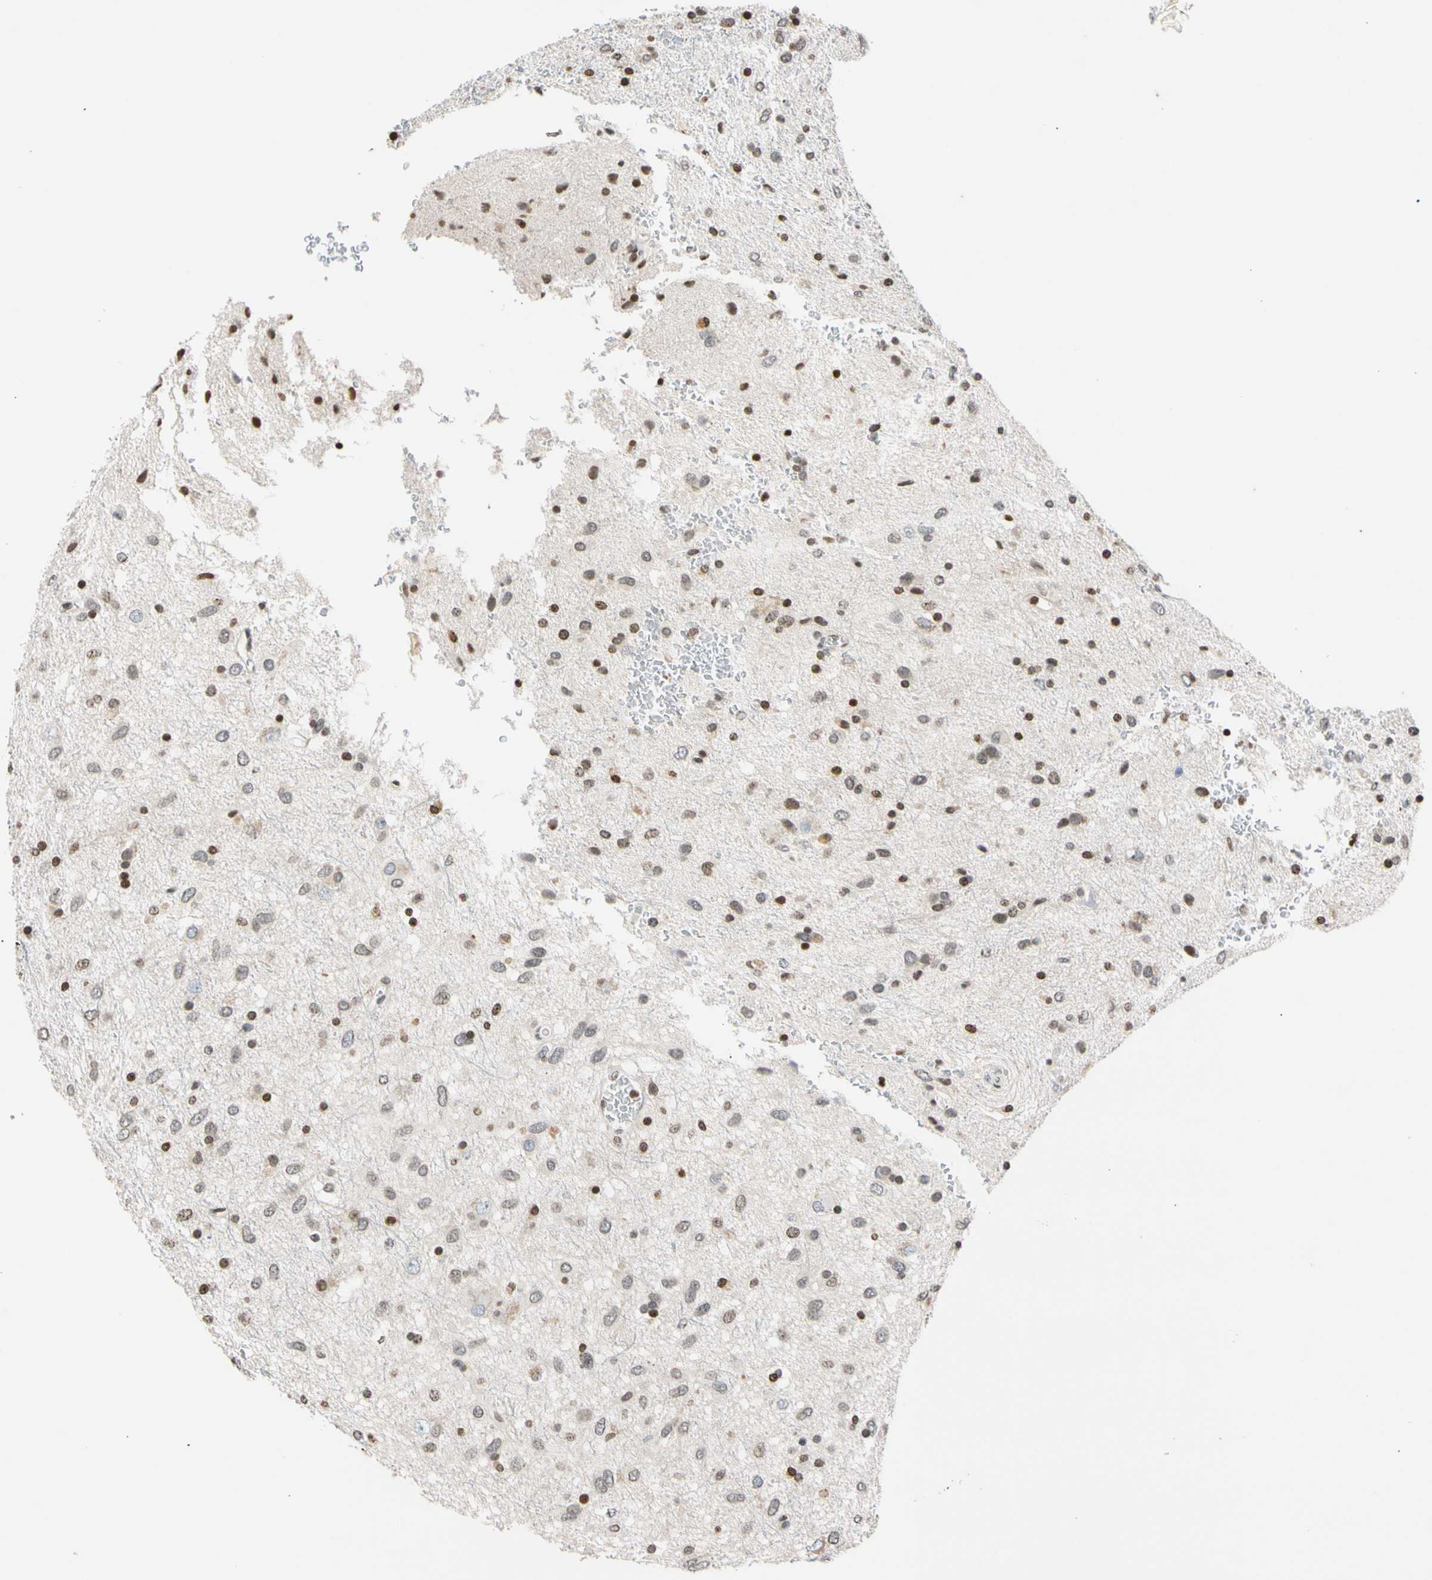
{"staining": {"intensity": "moderate", "quantity": "25%-75%", "location": "nuclear"}, "tissue": "glioma", "cell_type": "Tumor cells", "image_type": "cancer", "snomed": [{"axis": "morphology", "description": "Glioma, malignant, Low grade"}, {"axis": "topography", "description": "Brain"}], "caption": "Immunohistochemical staining of glioma demonstrates medium levels of moderate nuclear protein positivity in approximately 25%-75% of tumor cells. Nuclei are stained in blue.", "gene": "GPX4", "patient": {"sex": "male", "age": 77}}